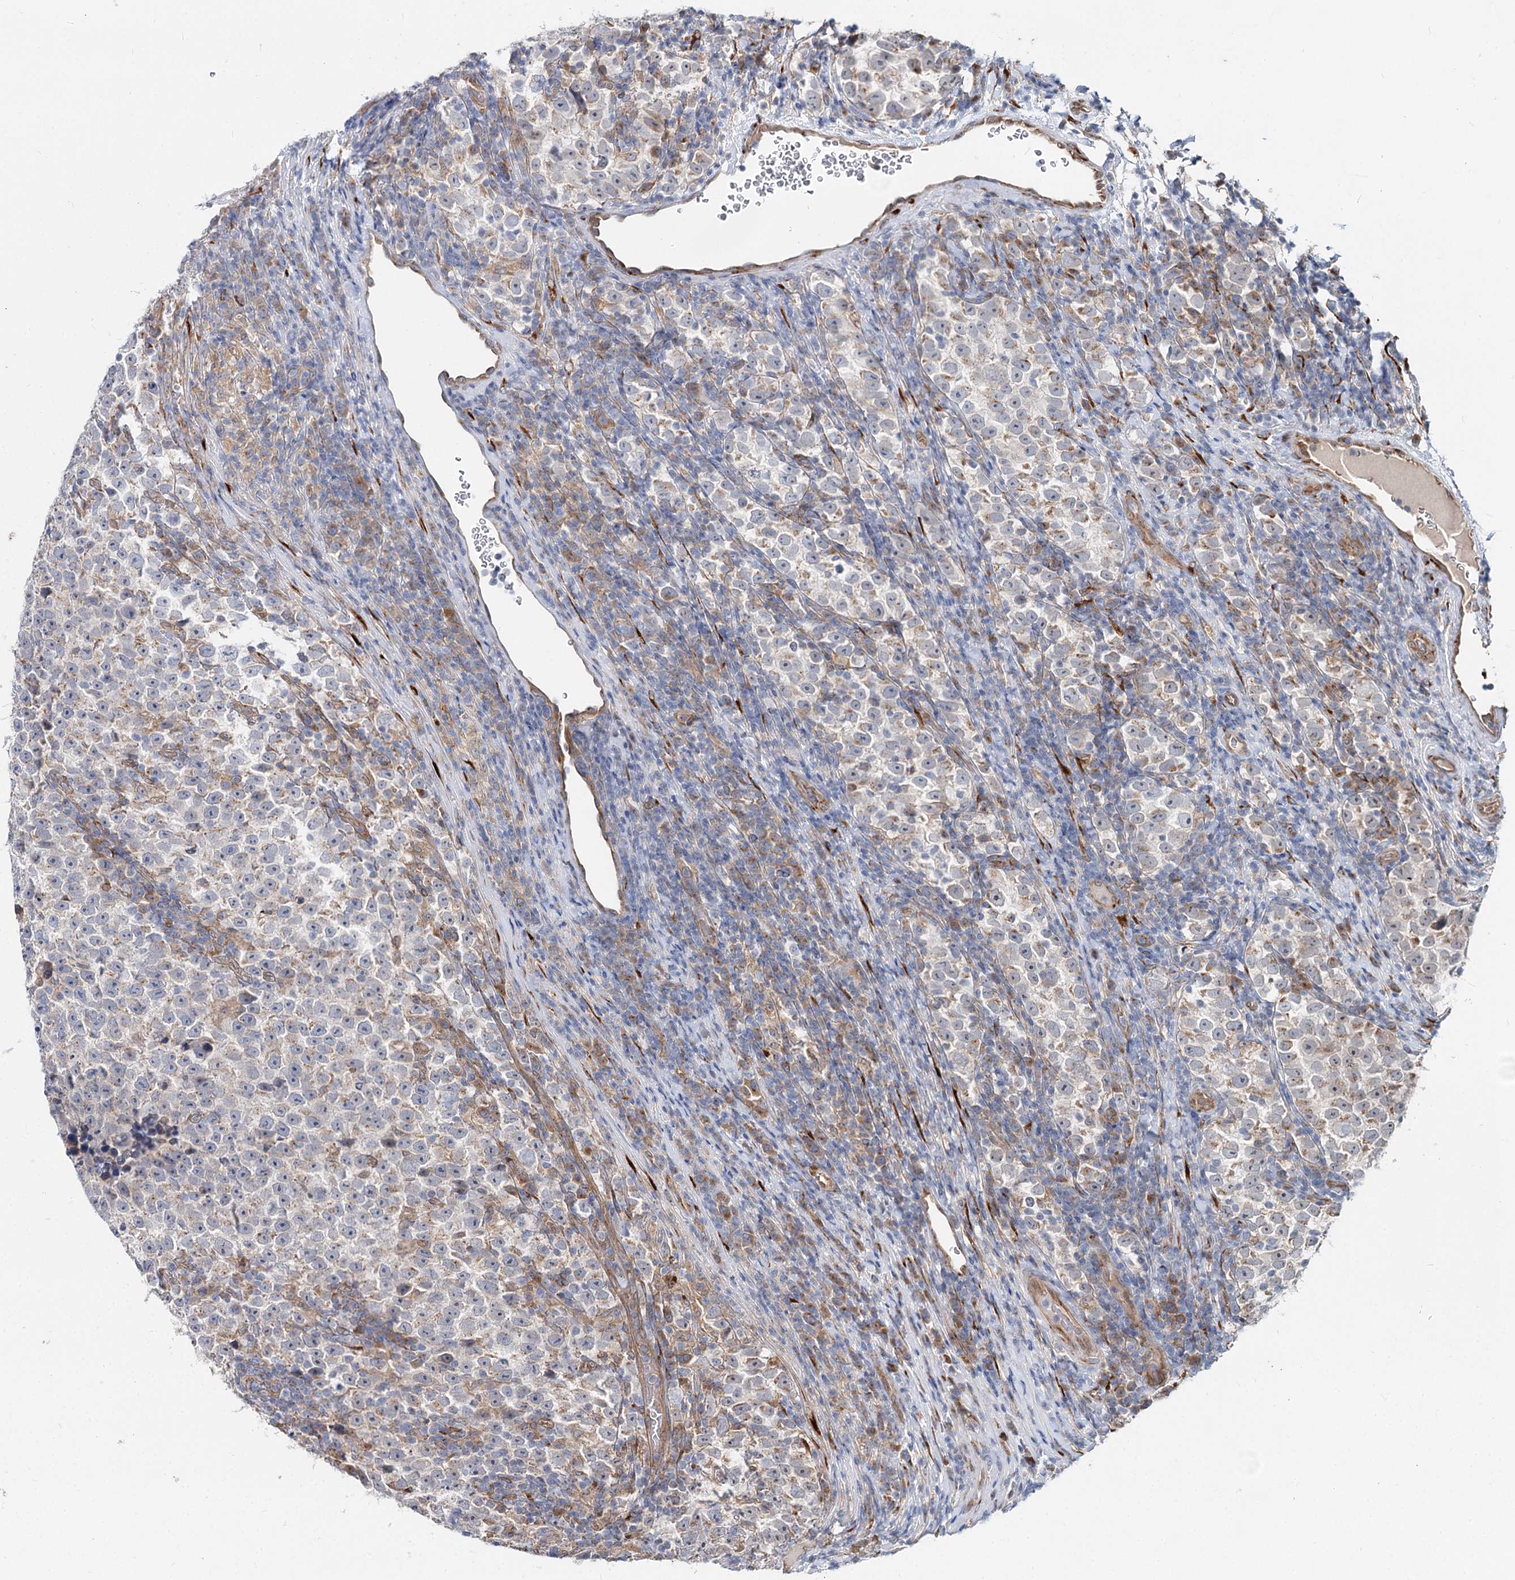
{"staining": {"intensity": "weak", "quantity": "<25%", "location": "cytoplasmic/membranous"}, "tissue": "testis cancer", "cell_type": "Tumor cells", "image_type": "cancer", "snomed": [{"axis": "morphology", "description": "Normal tissue, NOS"}, {"axis": "morphology", "description": "Seminoma, NOS"}, {"axis": "topography", "description": "Testis"}], "caption": "The photomicrograph displays no staining of tumor cells in testis cancer (seminoma).", "gene": "SPART", "patient": {"sex": "male", "age": 43}}